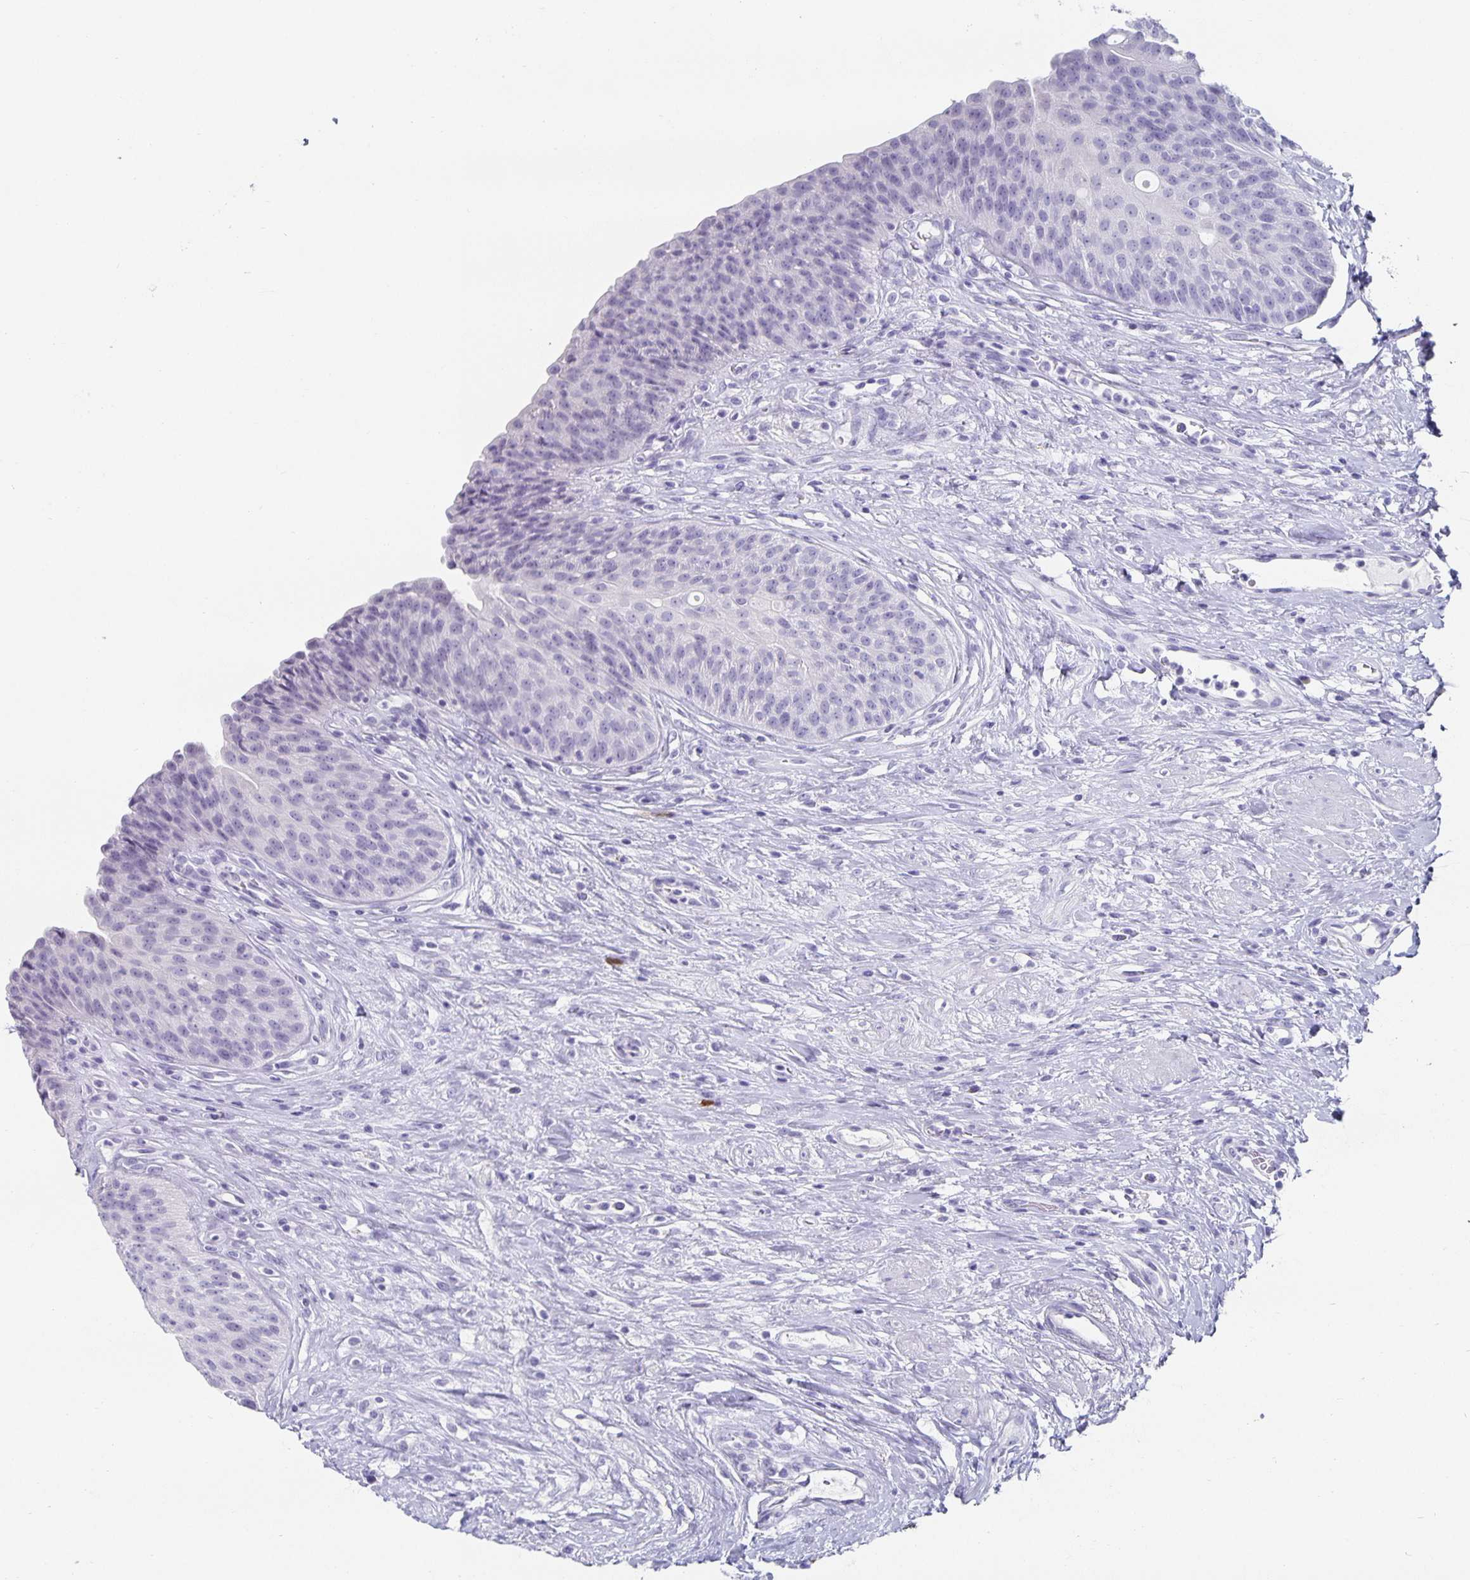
{"staining": {"intensity": "negative", "quantity": "none", "location": "none"}, "tissue": "urinary bladder", "cell_type": "Urothelial cells", "image_type": "normal", "snomed": [{"axis": "morphology", "description": "Normal tissue, NOS"}, {"axis": "topography", "description": "Urinary bladder"}], "caption": "A histopathology image of human urinary bladder is negative for staining in urothelial cells. Nuclei are stained in blue.", "gene": "CHGA", "patient": {"sex": "female", "age": 56}}